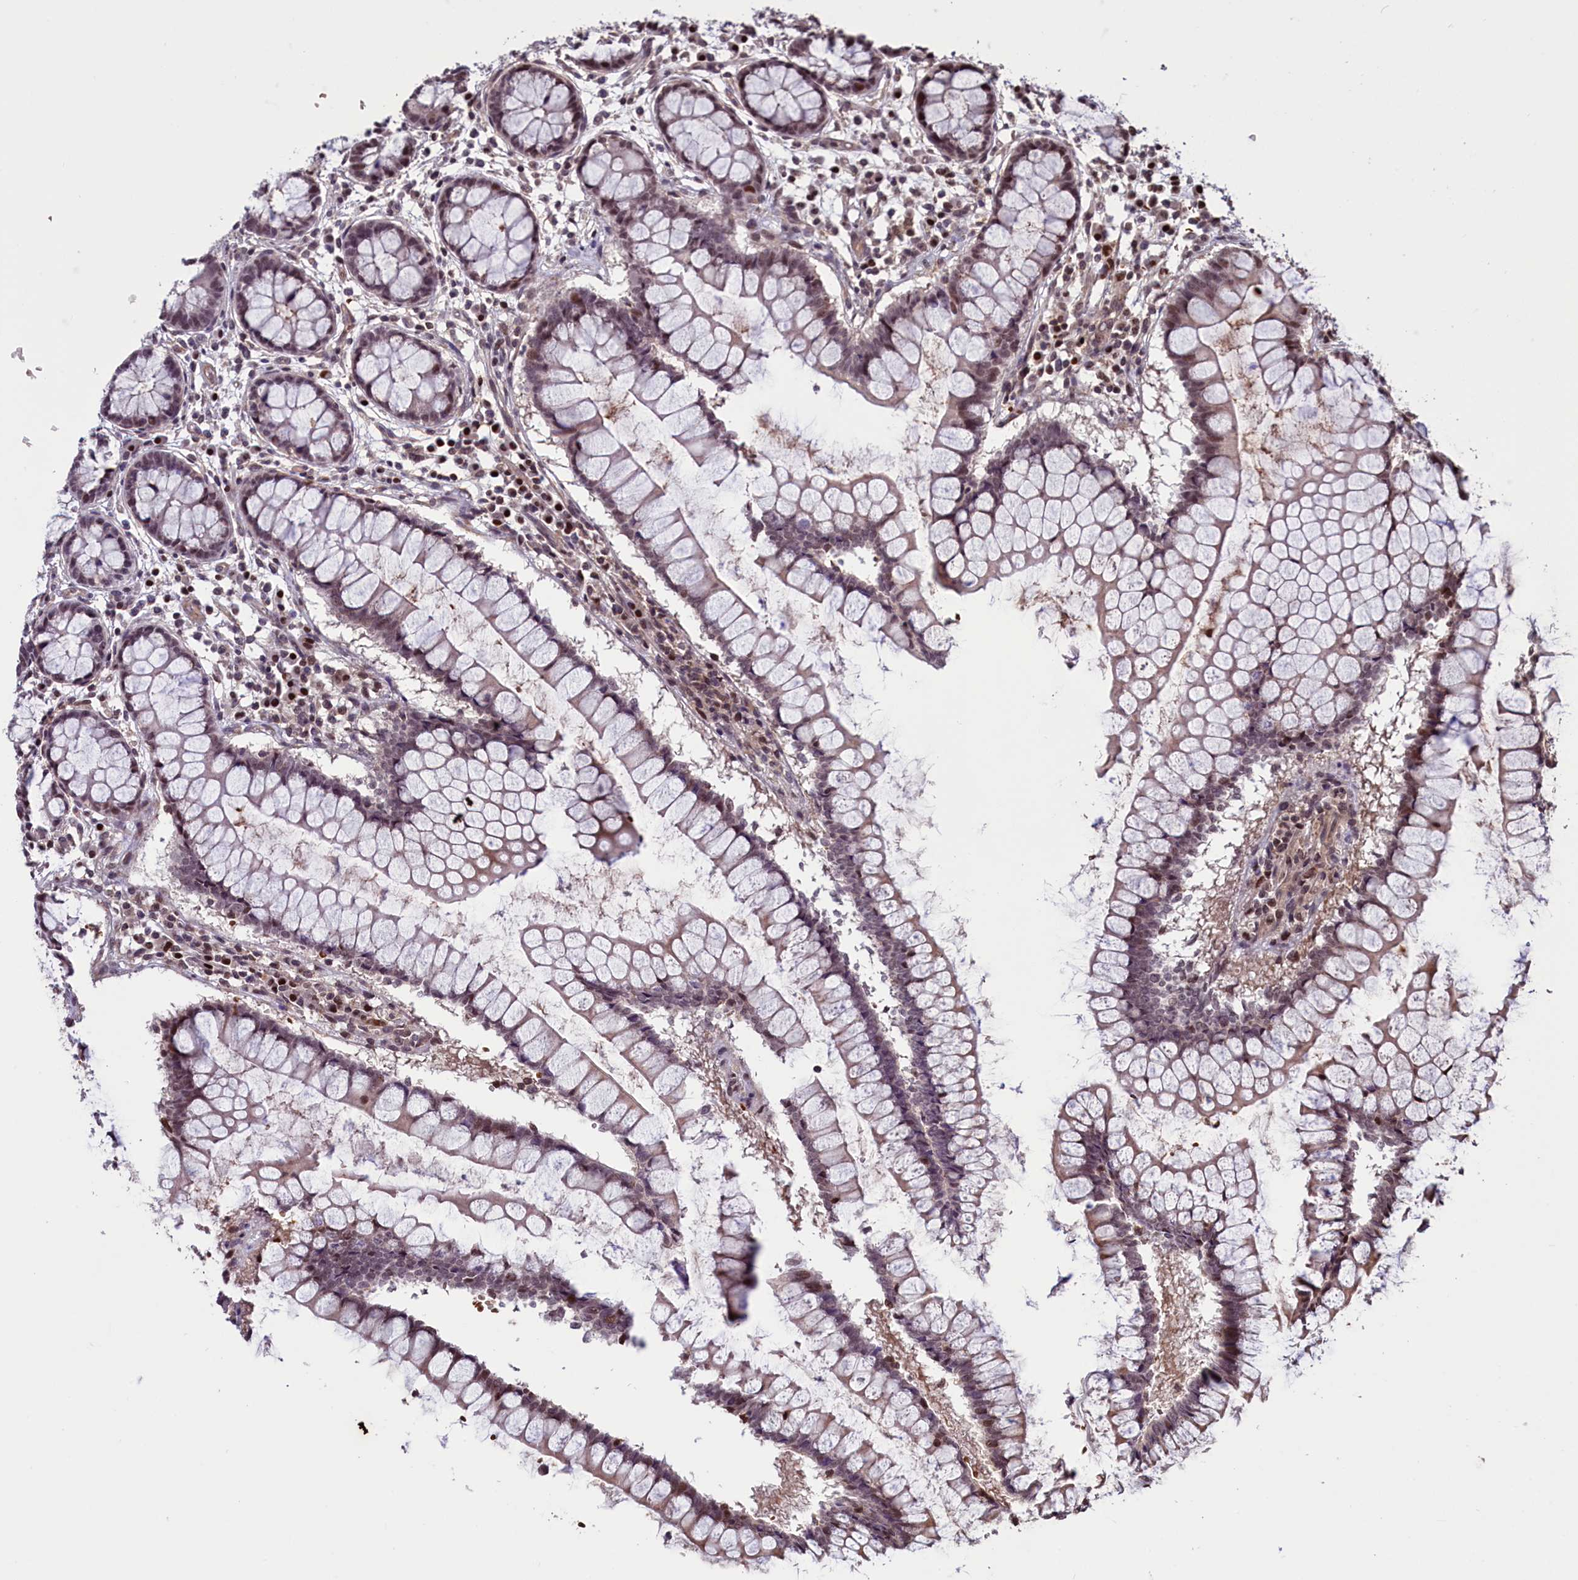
{"staining": {"intensity": "weak", "quantity": ">75%", "location": "cytoplasmic/membranous"}, "tissue": "colon", "cell_type": "Endothelial cells", "image_type": "normal", "snomed": [{"axis": "morphology", "description": "Normal tissue, NOS"}, {"axis": "morphology", "description": "Adenocarcinoma, NOS"}, {"axis": "topography", "description": "Colon"}], "caption": "Protein staining exhibits weak cytoplasmic/membranous positivity in about >75% of endothelial cells in unremarkable colon. (DAB (3,3'-diaminobenzidine) IHC with brightfield microscopy, high magnification).", "gene": "SHFL", "patient": {"sex": "female", "age": 55}}